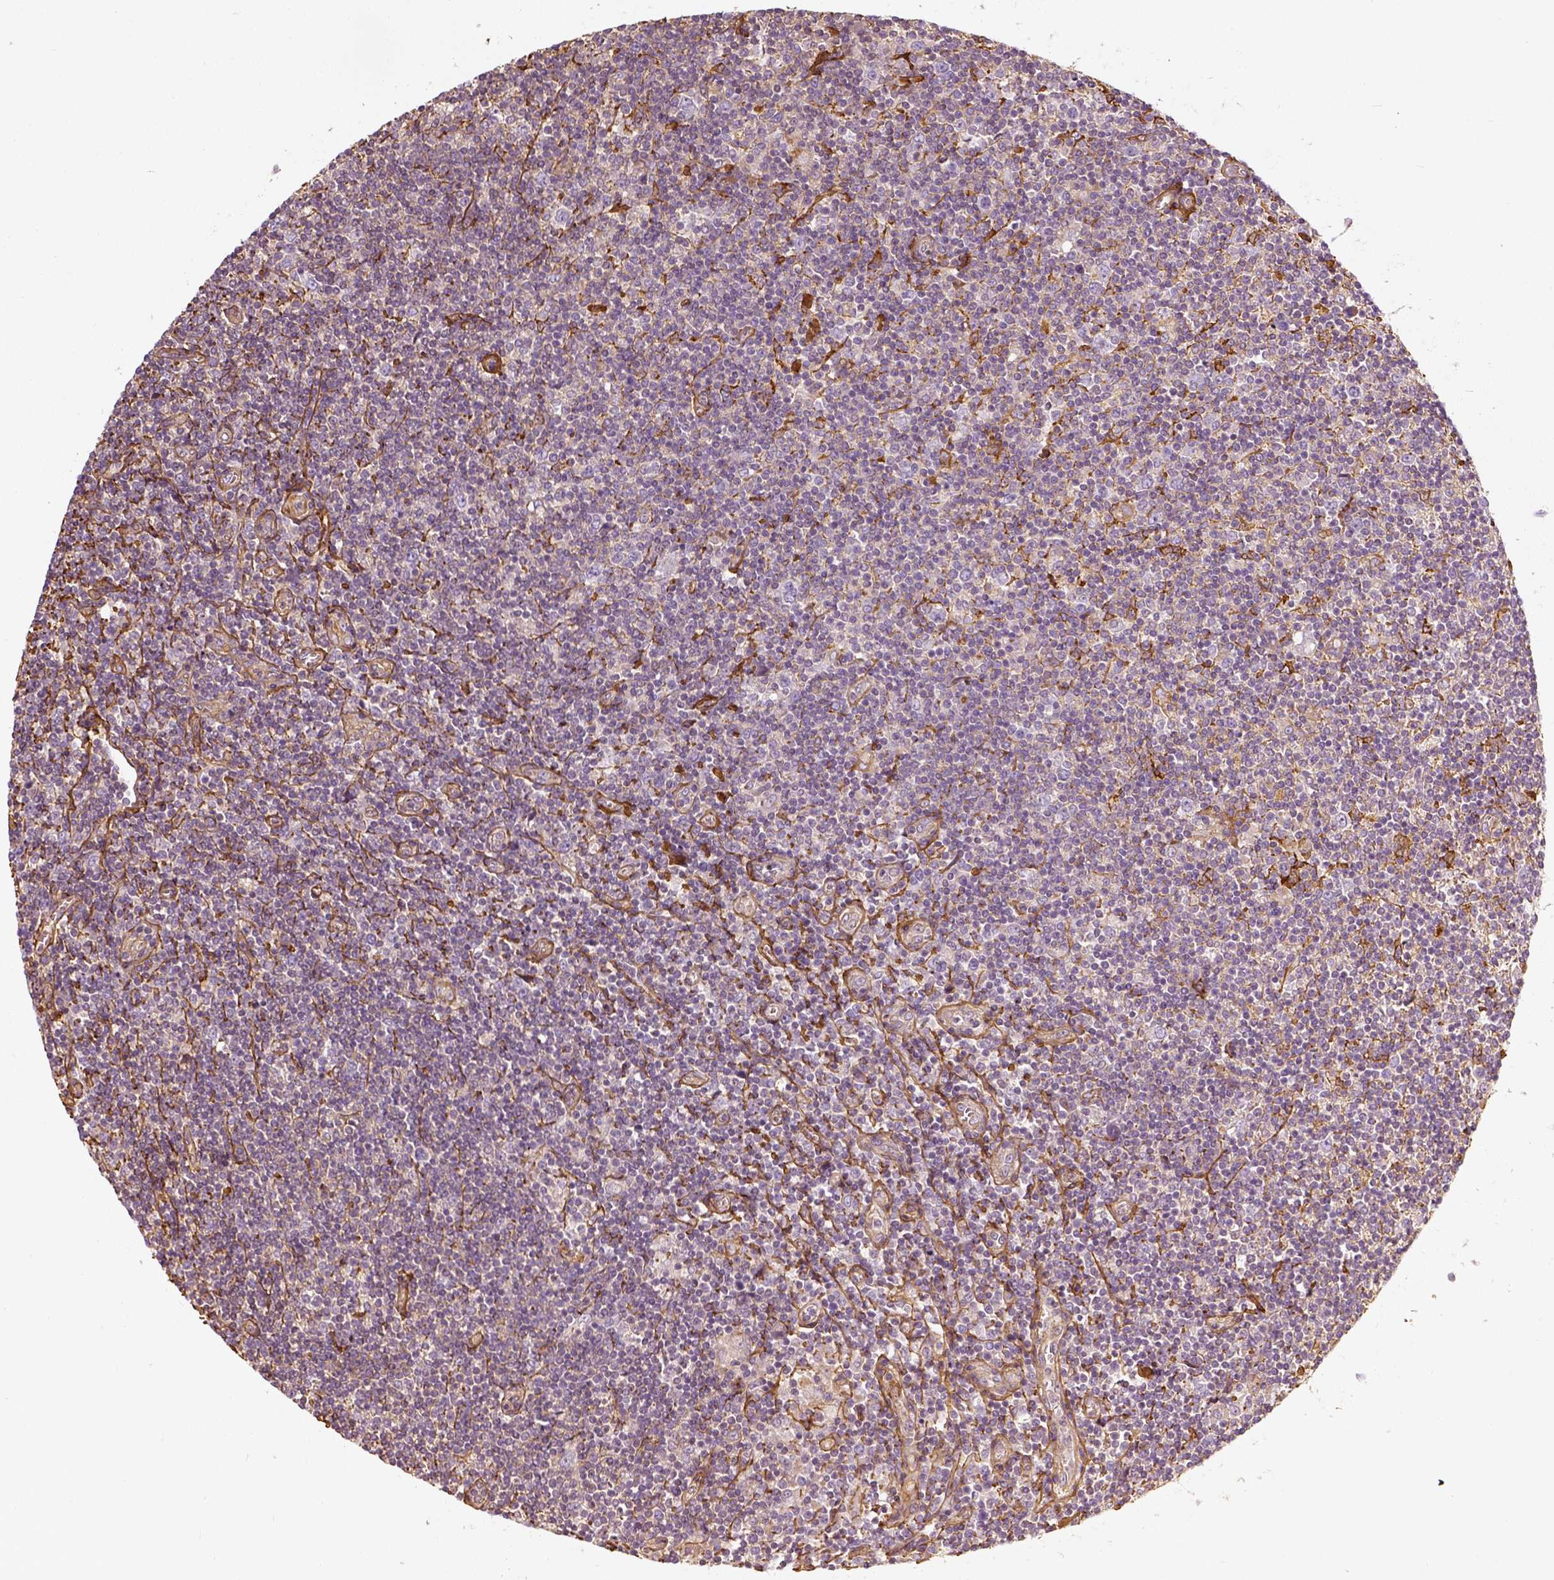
{"staining": {"intensity": "weak", "quantity": ">75%", "location": "cytoplasmic/membranous"}, "tissue": "lymphoma", "cell_type": "Tumor cells", "image_type": "cancer", "snomed": [{"axis": "morphology", "description": "Hodgkin's disease, NOS"}, {"axis": "topography", "description": "Lymph node"}], "caption": "This histopathology image shows IHC staining of lymphoma, with low weak cytoplasmic/membranous positivity in approximately >75% of tumor cells.", "gene": "COL6A2", "patient": {"sex": "male", "age": 40}}